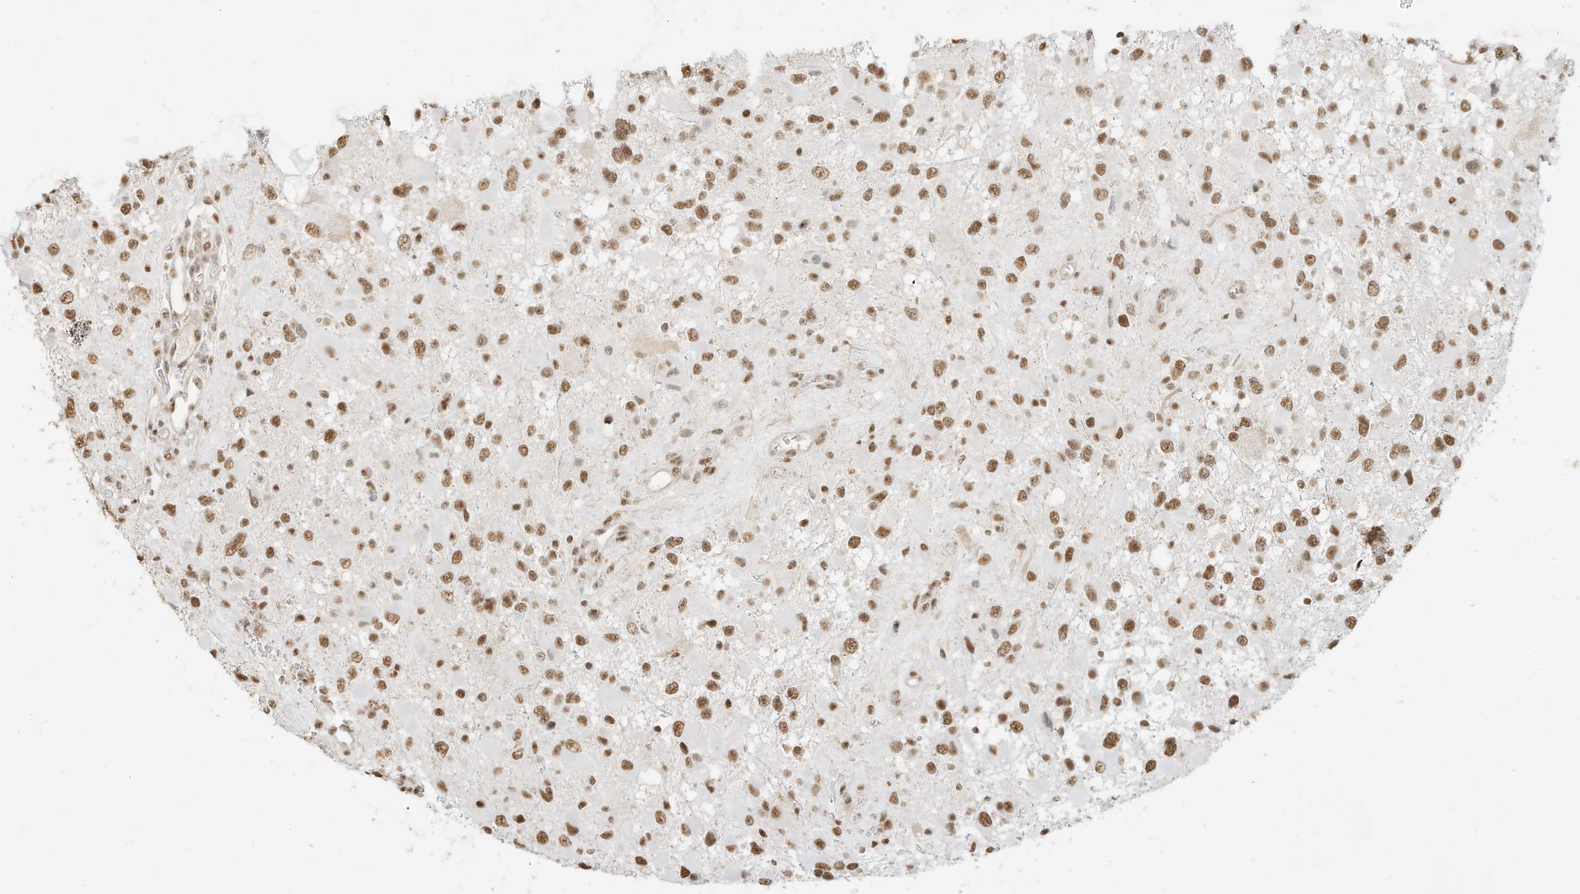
{"staining": {"intensity": "moderate", "quantity": ">75%", "location": "nuclear"}, "tissue": "glioma", "cell_type": "Tumor cells", "image_type": "cancer", "snomed": [{"axis": "morphology", "description": "Glioma, malignant, High grade"}, {"axis": "topography", "description": "Brain"}], "caption": "Tumor cells demonstrate medium levels of moderate nuclear staining in approximately >75% of cells in human malignant glioma (high-grade).", "gene": "NHSL1", "patient": {"sex": "male", "age": 53}}